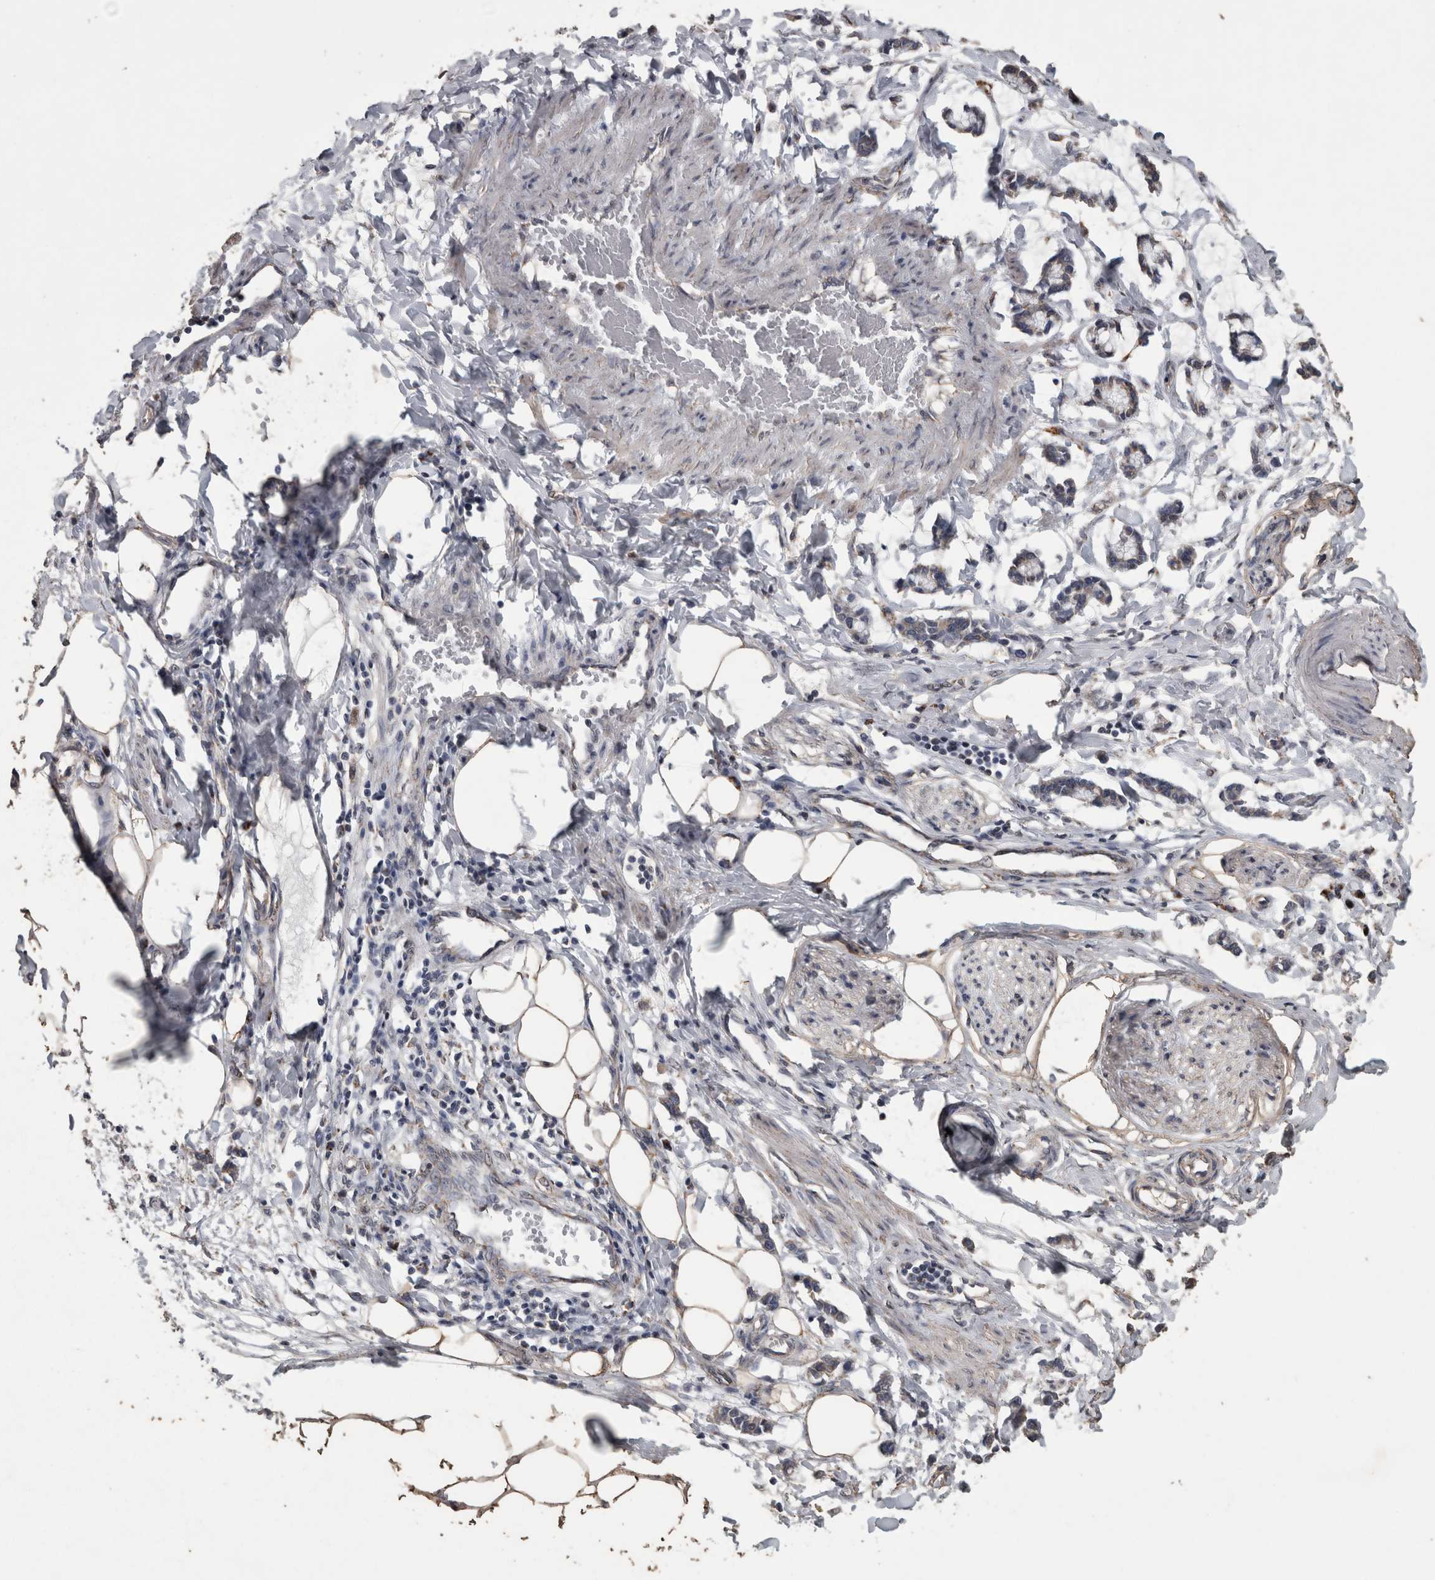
{"staining": {"intensity": "weak", "quantity": "25%-75%", "location": "cytoplasmic/membranous"}, "tissue": "adipose tissue", "cell_type": "Adipocytes", "image_type": "normal", "snomed": [{"axis": "morphology", "description": "Normal tissue, NOS"}, {"axis": "morphology", "description": "Adenocarcinoma, NOS"}, {"axis": "topography", "description": "Colon"}, {"axis": "topography", "description": "Peripheral nerve tissue"}], "caption": "The photomicrograph shows staining of unremarkable adipose tissue, revealing weak cytoplasmic/membranous protein staining (brown color) within adipocytes. Immunohistochemistry stains the protein in brown and the nuclei are stained blue.", "gene": "ACADM", "patient": {"sex": "male", "age": 14}}